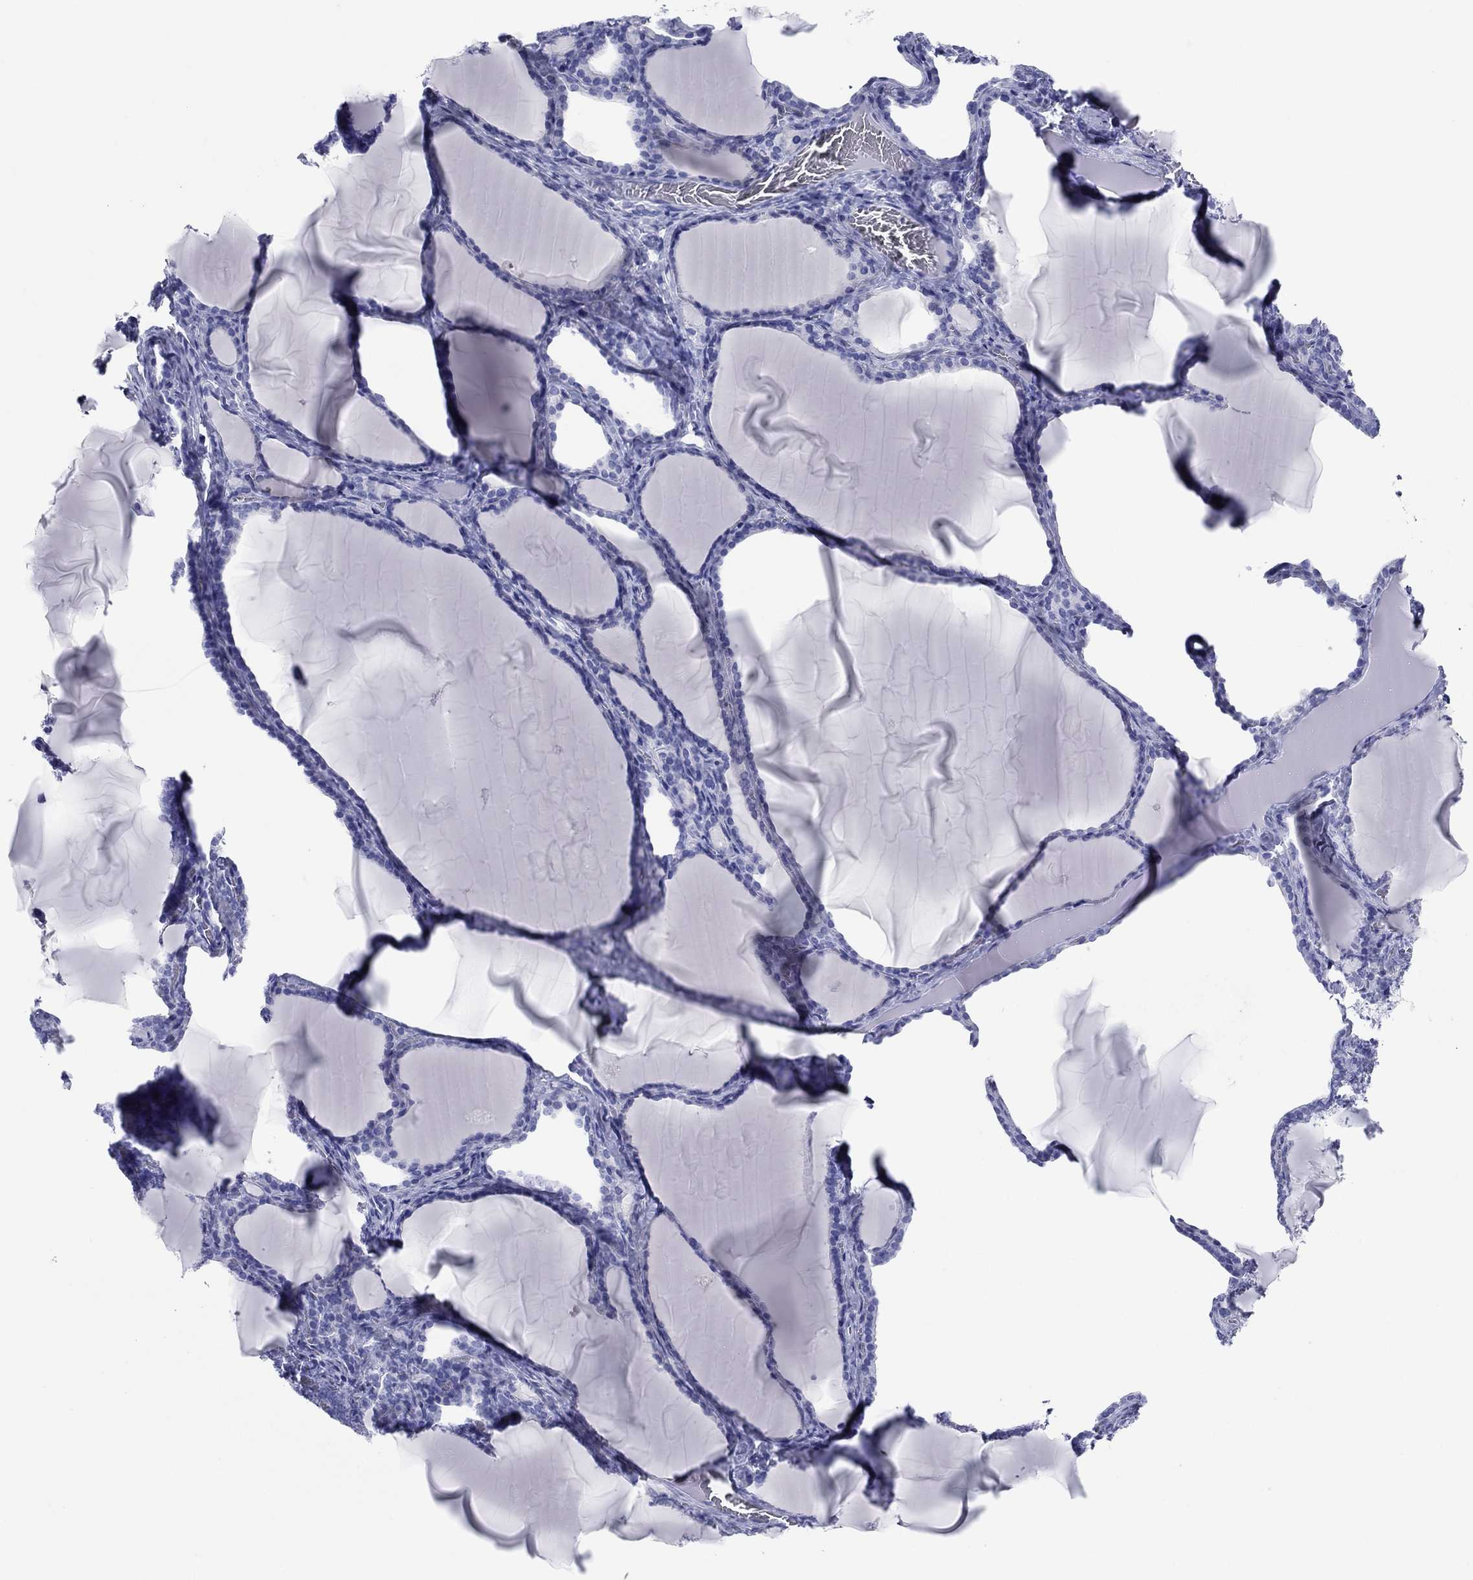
{"staining": {"intensity": "negative", "quantity": "none", "location": "none"}, "tissue": "thyroid gland", "cell_type": "Glandular cells", "image_type": "normal", "snomed": [{"axis": "morphology", "description": "Normal tissue, NOS"}, {"axis": "morphology", "description": "Hyperplasia, NOS"}, {"axis": "topography", "description": "Thyroid gland"}], "caption": "Thyroid gland stained for a protein using immunohistochemistry (IHC) reveals no staining glandular cells.", "gene": "ATP4A", "patient": {"sex": "female", "age": 27}}